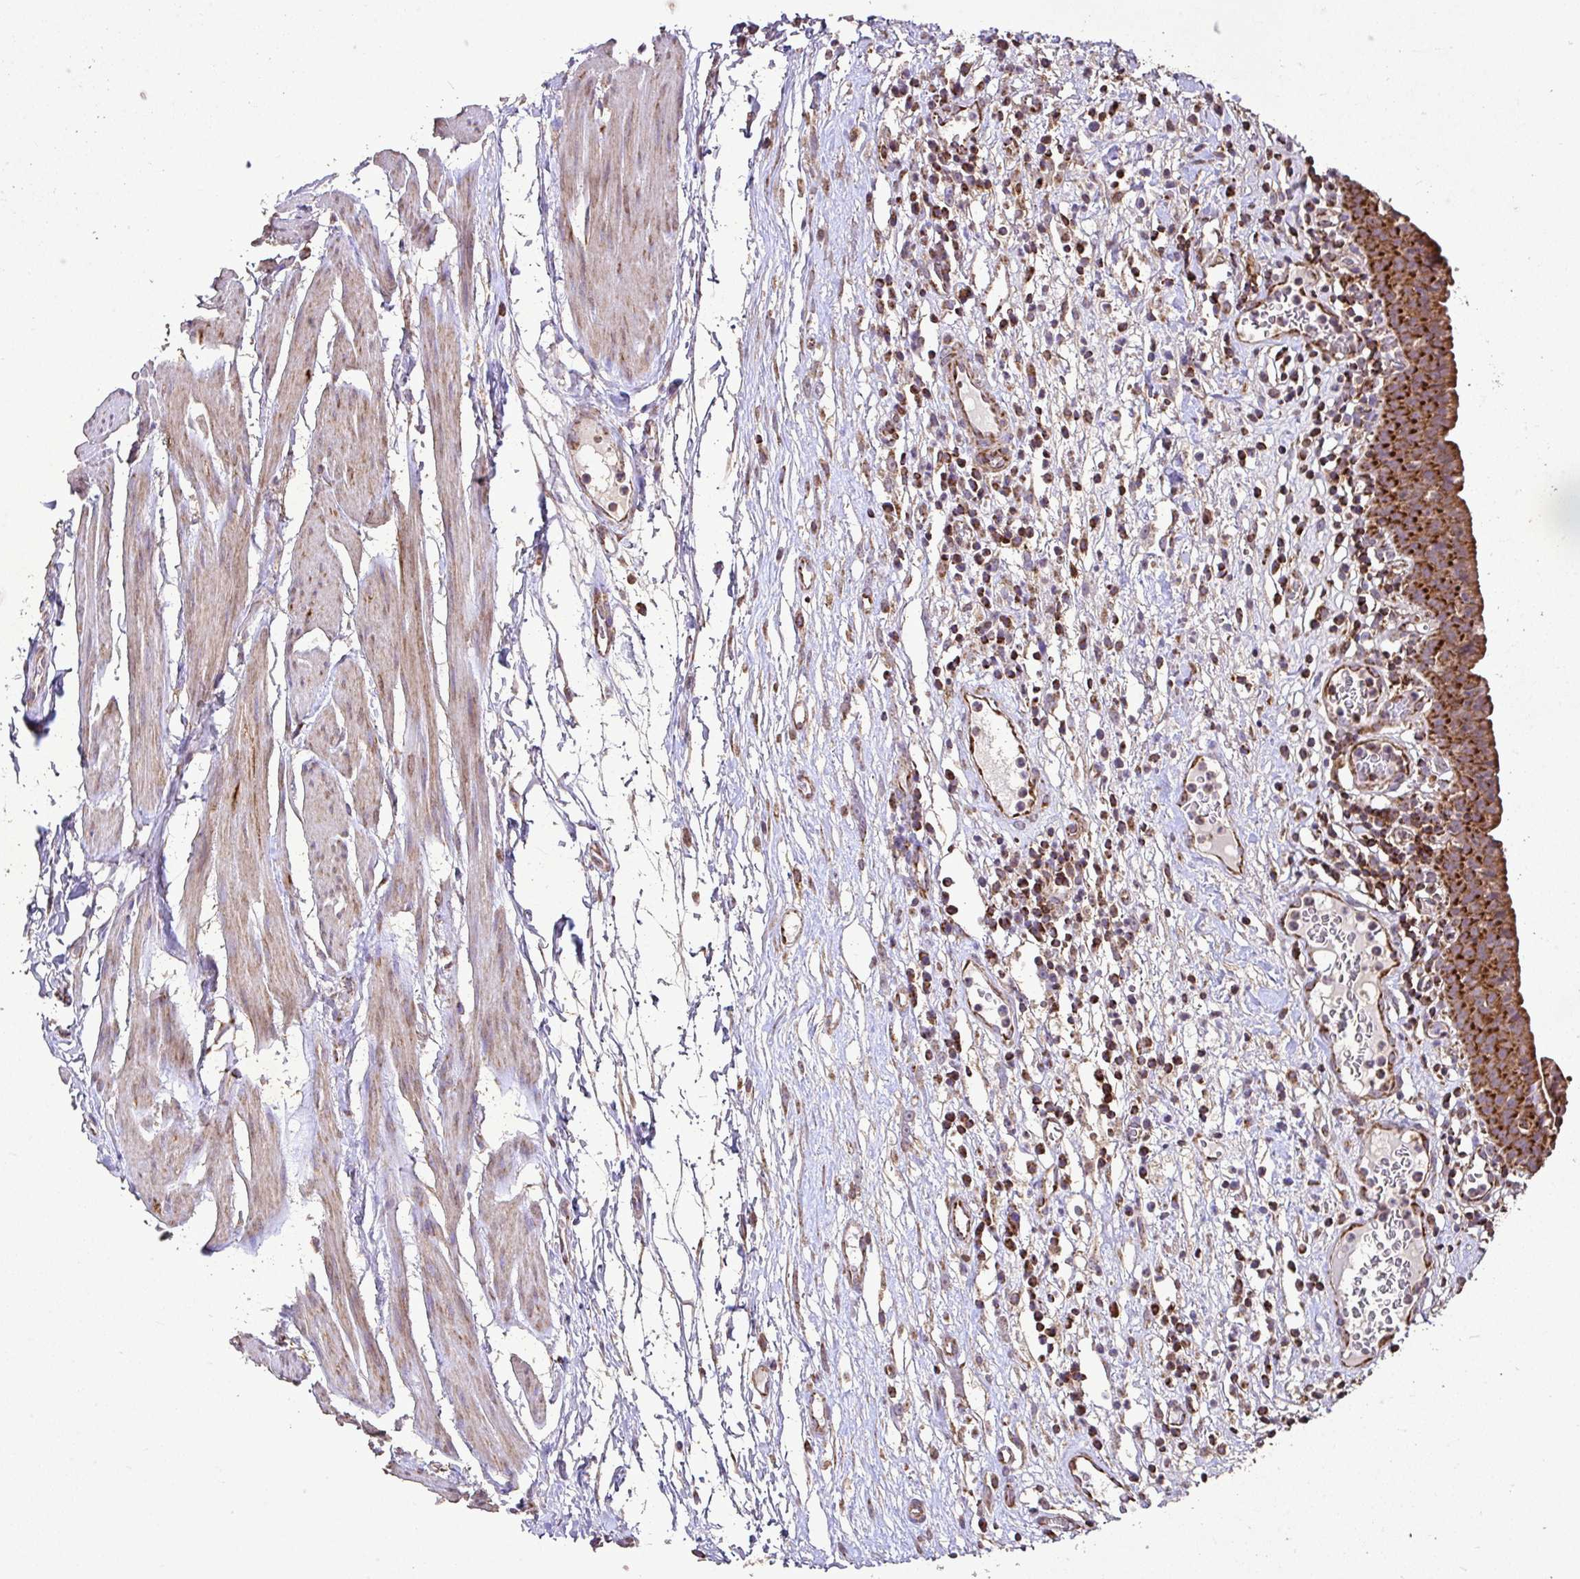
{"staining": {"intensity": "strong", "quantity": ">75%", "location": "cytoplasmic/membranous"}, "tissue": "urinary bladder", "cell_type": "Urothelial cells", "image_type": "normal", "snomed": [{"axis": "morphology", "description": "Normal tissue, NOS"}, {"axis": "morphology", "description": "Inflammation, NOS"}, {"axis": "topography", "description": "Urinary bladder"}], "caption": "IHC (DAB (3,3'-diaminobenzidine)) staining of benign urinary bladder exhibits strong cytoplasmic/membranous protein expression in about >75% of urothelial cells.", "gene": "AGK", "patient": {"sex": "male", "age": 57}}